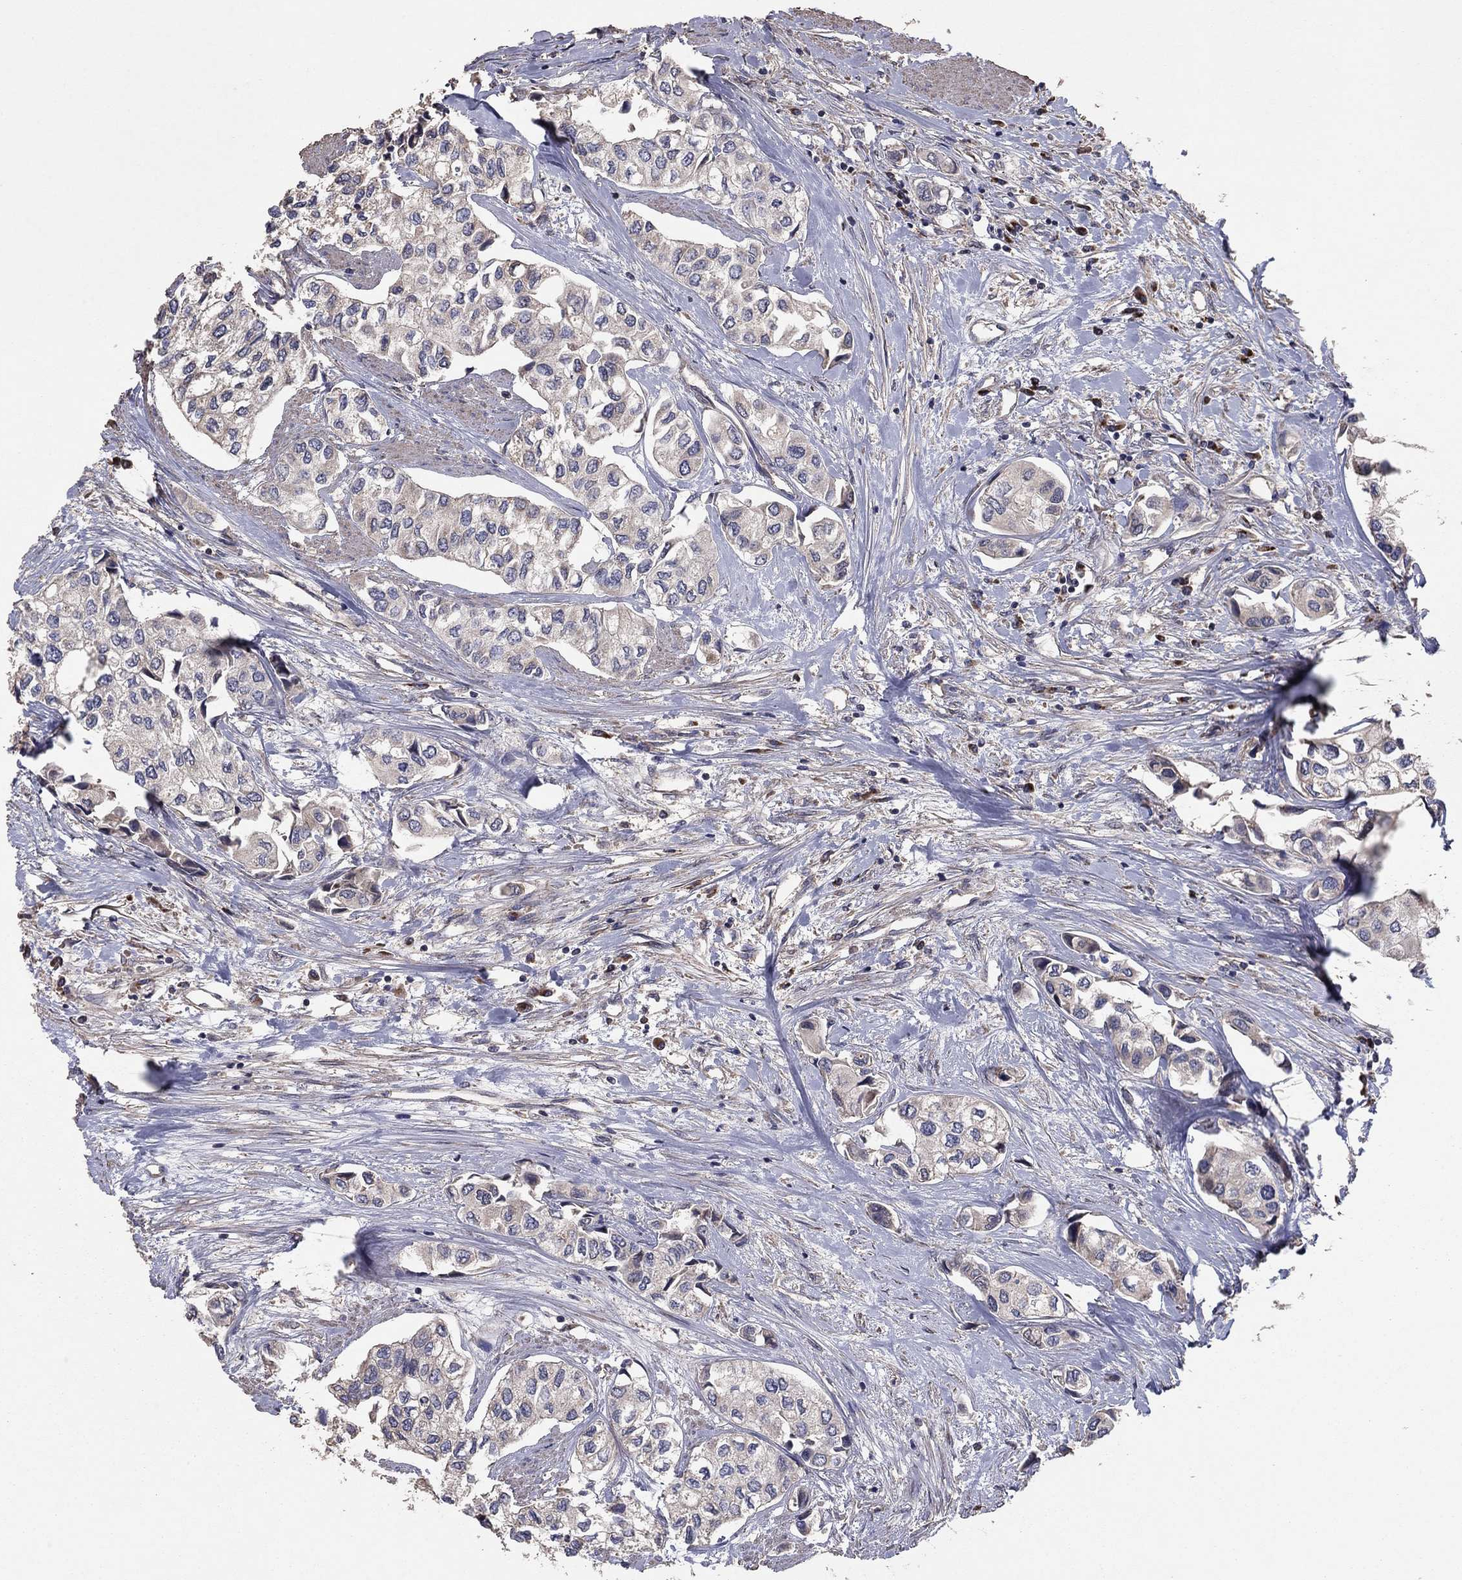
{"staining": {"intensity": "negative", "quantity": "none", "location": "none"}, "tissue": "urothelial cancer", "cell_type": "Tumor cells", "image_type": "cancer", "snomed": [{"axis": "morphology", "description": "Urothelial carcinoma, High grade"}, {"axis": "topography", "description": "Urinary bladder"}], "caption": "IHC micrograph of human urothelial carcinoma (high-grade) stained for a protein (brown), which reveals no expression in tumor cells.", "gene": "FLT4", "patient": {"sex": "male", "age": 73}}